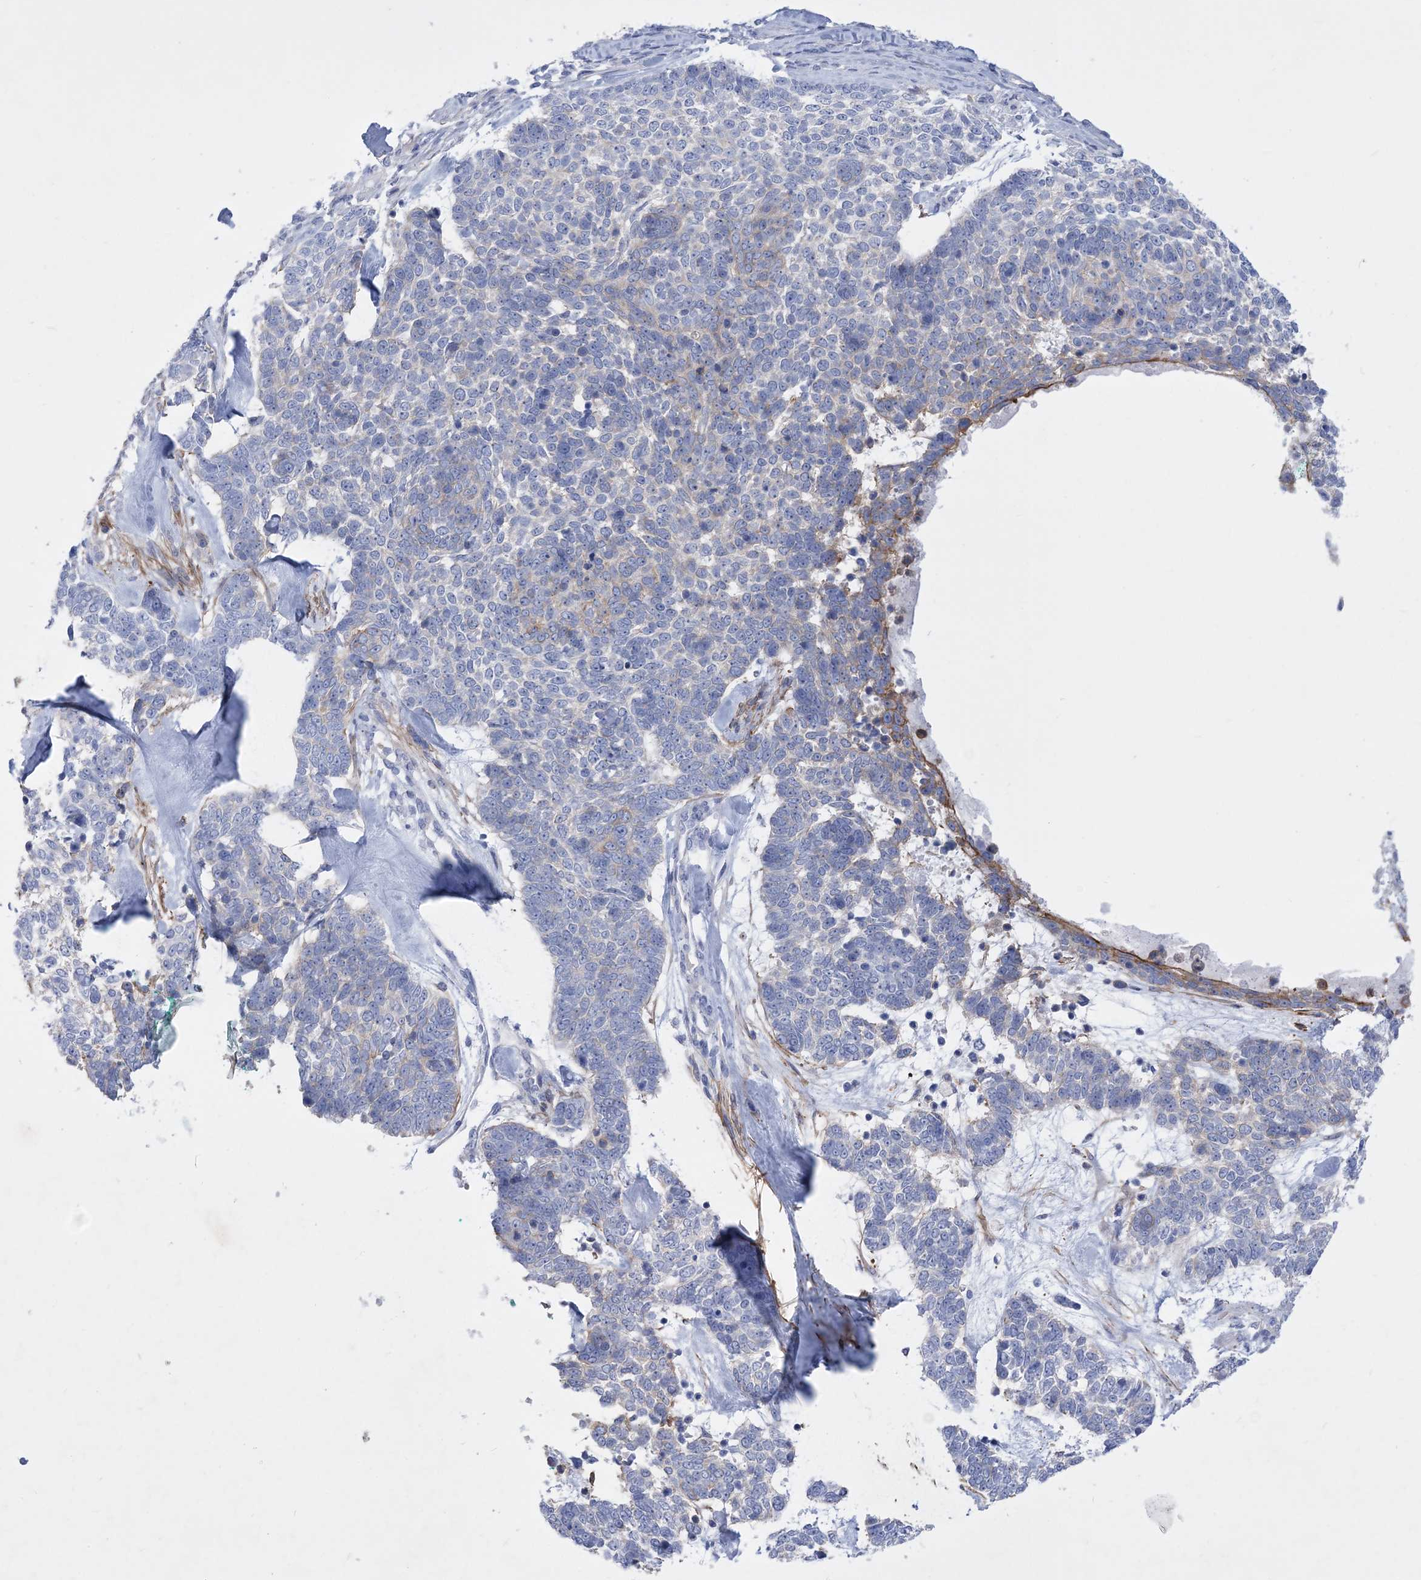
{"staining": {"intensity": "negative", "quantity": "none", "location": "none"}, "tissue": "skin cancer", "cell_type": "Tumor cells", "image_type": "cancer", "snomed": [{"axis": "morphology", "description": "Basal cell carcinoma"}, {"axis": "topography", "description": "Skin"}], "caption": "This is an immunohistochemistry (IHC) photomicrograph of human skin cancer (basal cell carcinoma). There is no expression in tumor cells.", "gene": "WDR74", "patient": {"sex": "female", "age": 81}}